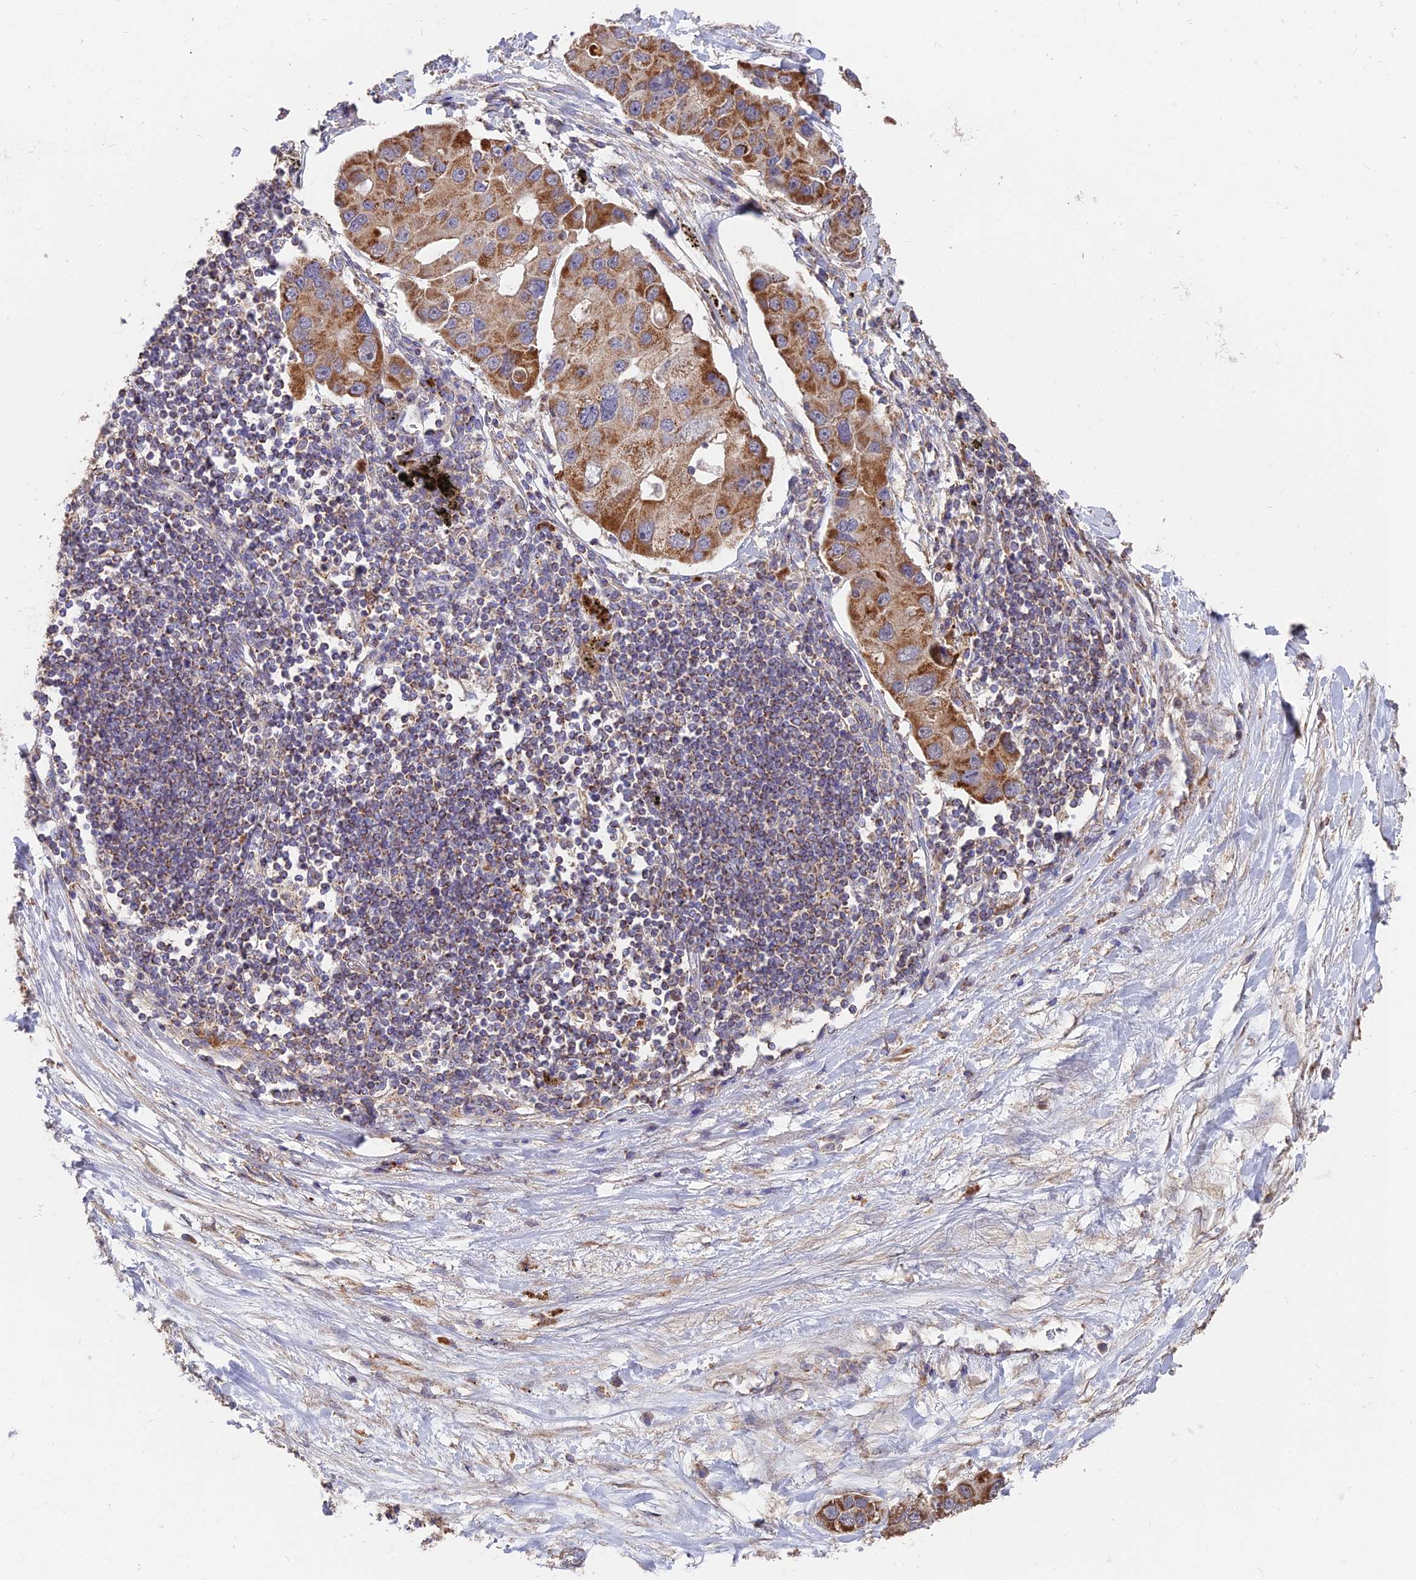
{"staining": {"intensity": "moderate", "quantity": ">75%", "location": "cytoplasmic/membranous"}, "tissue": "lung cancer", "cell_type": "Tumor cells", "image_type": "cancer", "snomed": [{"axis": "morphology", "description": "Adenocarcinoma, NOS"}, {"axis": "topography", "description": "Lung"}], "caption": "Adenocarcinoma (lung) tissue shows moderate cytoplasmic/membranous staining in approximately >75% of tumor cells, visualized by immunohistochemistry.", "gene": "IFT22", "patient": {"sex": "female", "age": 54}}